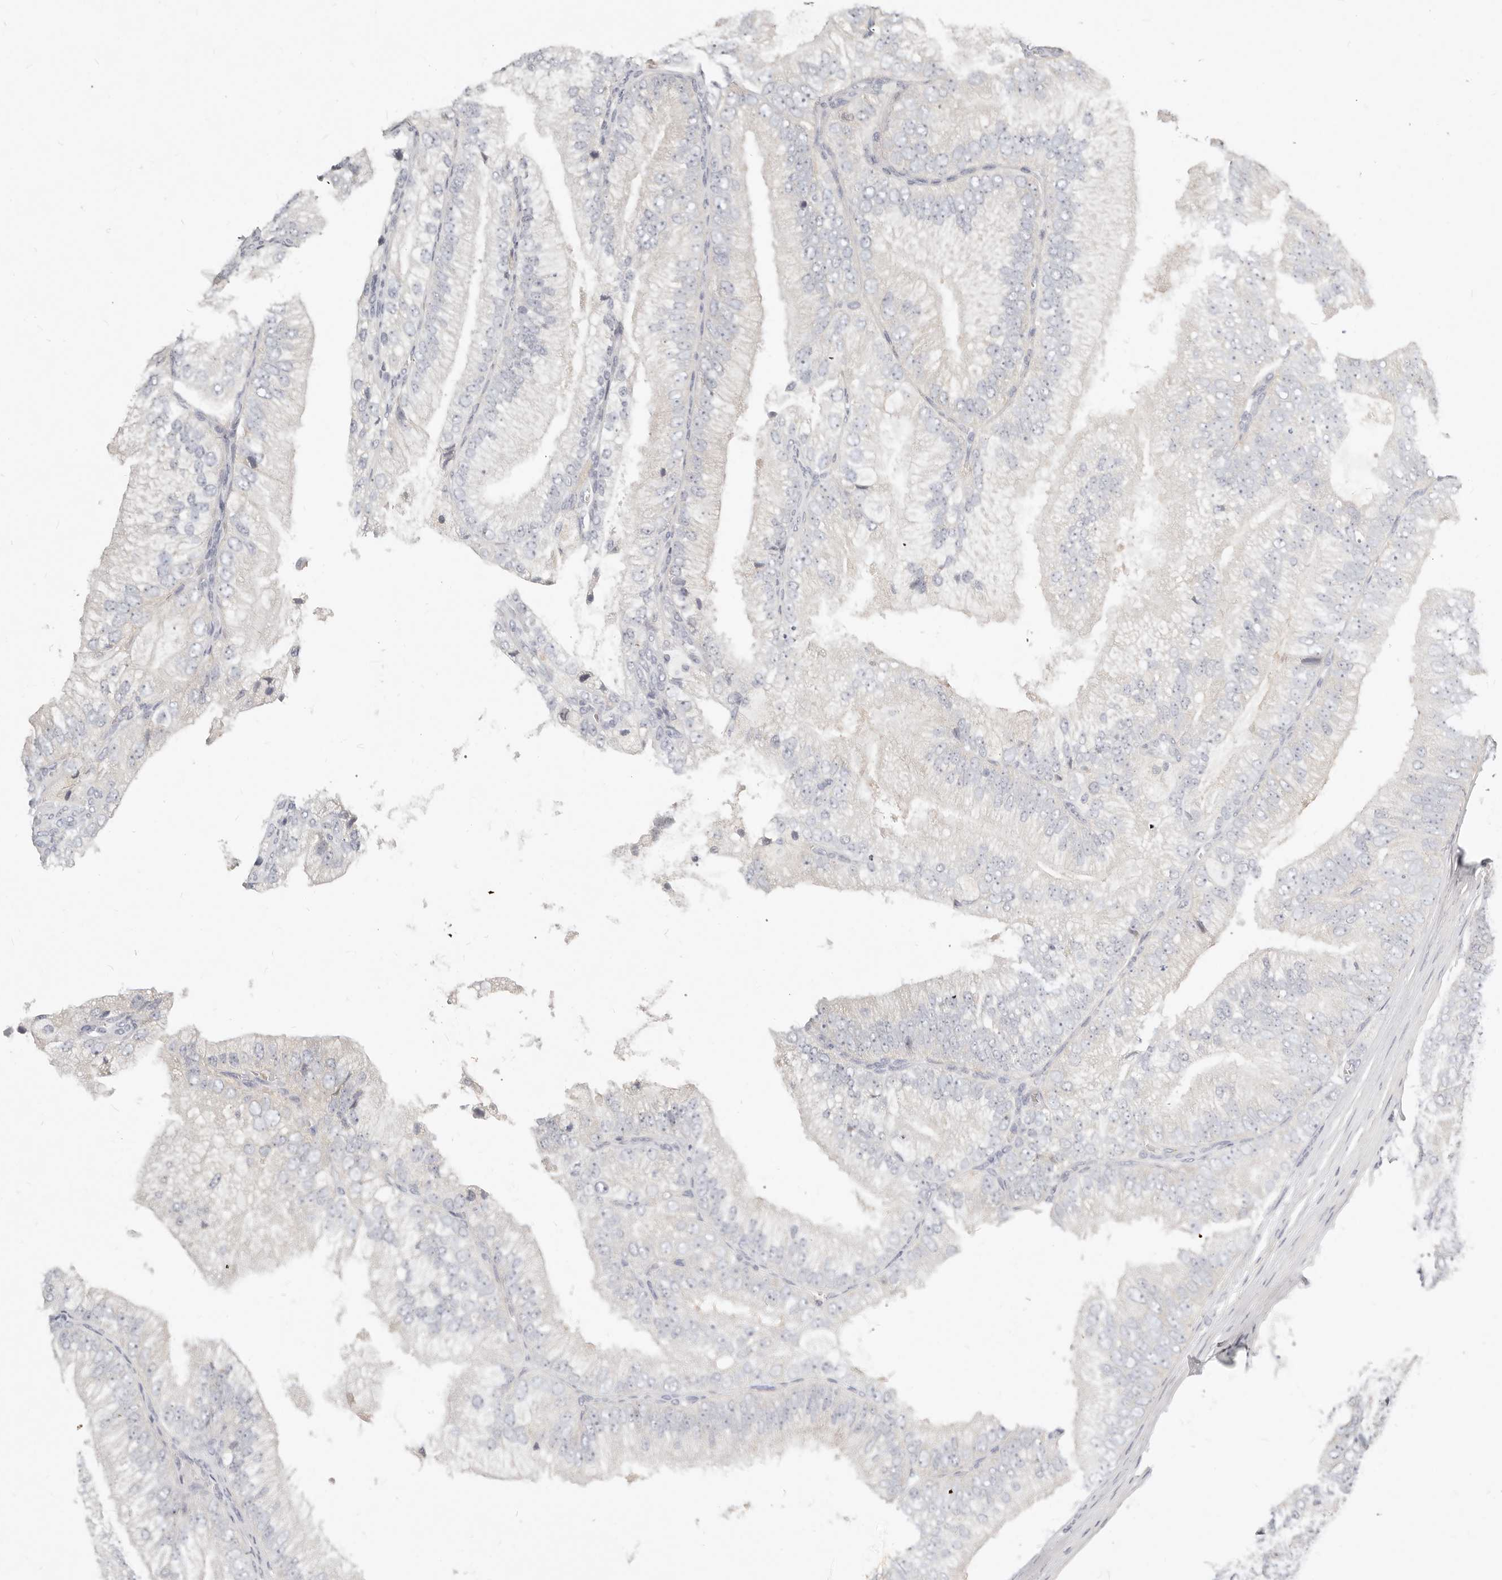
{"staining": {"intensity": "negative", "quantity": "none", "location": "none"}, "tissue": "prostate cancer", "cell_type": "Tumor cells", "image_type": "cancer", "snomed": [{"axis": "morphology", "description": "Adenocarcinoma, High grade"}, {"axis": "topography", "description": "Prostate"}], "caption": "An immunohistochemistry (IHC) histopathology image of prostate cancer (high-grade adenocarcinoma) is shown. There is no staining in tumor cells of prostate cancer (high-grade adenocarcinoma).", "gene": "TMEM63B", "patient": {"sex": "male", "age": 58}}